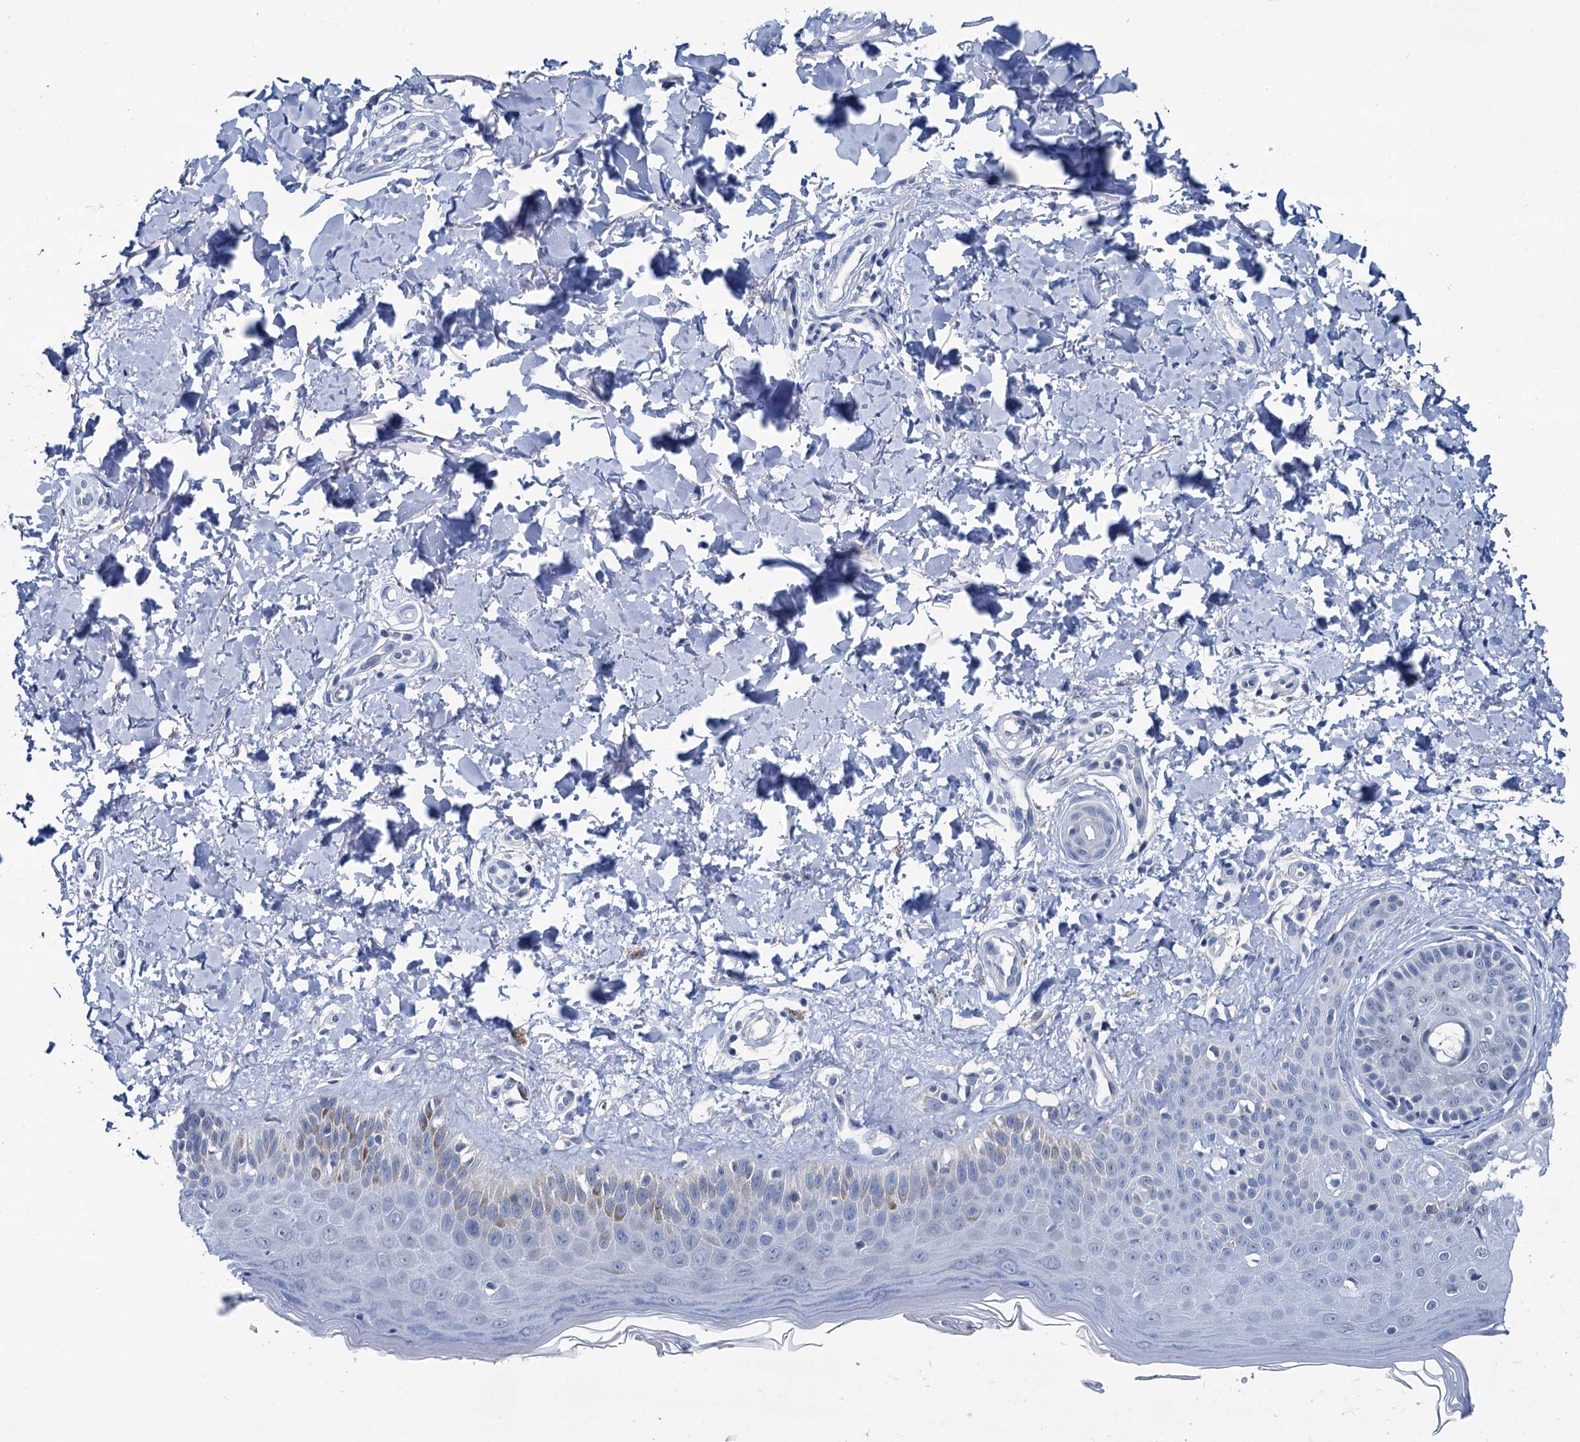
{"staining": {"intensity": "negative", "quantity": "none", "location": "none"}, "tissue": "skin", "cell_type": "Fibroblasts", "image_type": "normal", "snomed": [{"axis": "morphology", "description": "Normal tissue, NOS"}, {"axis": "topography", "description": "Skin"}], "caption": "A high-resolution image shows immunohistochemistry staining of benign skin, which shows no significant staining in fibroblasts.", "gene": "MIOX", "patient": {"sex": "male", "age": 52}}